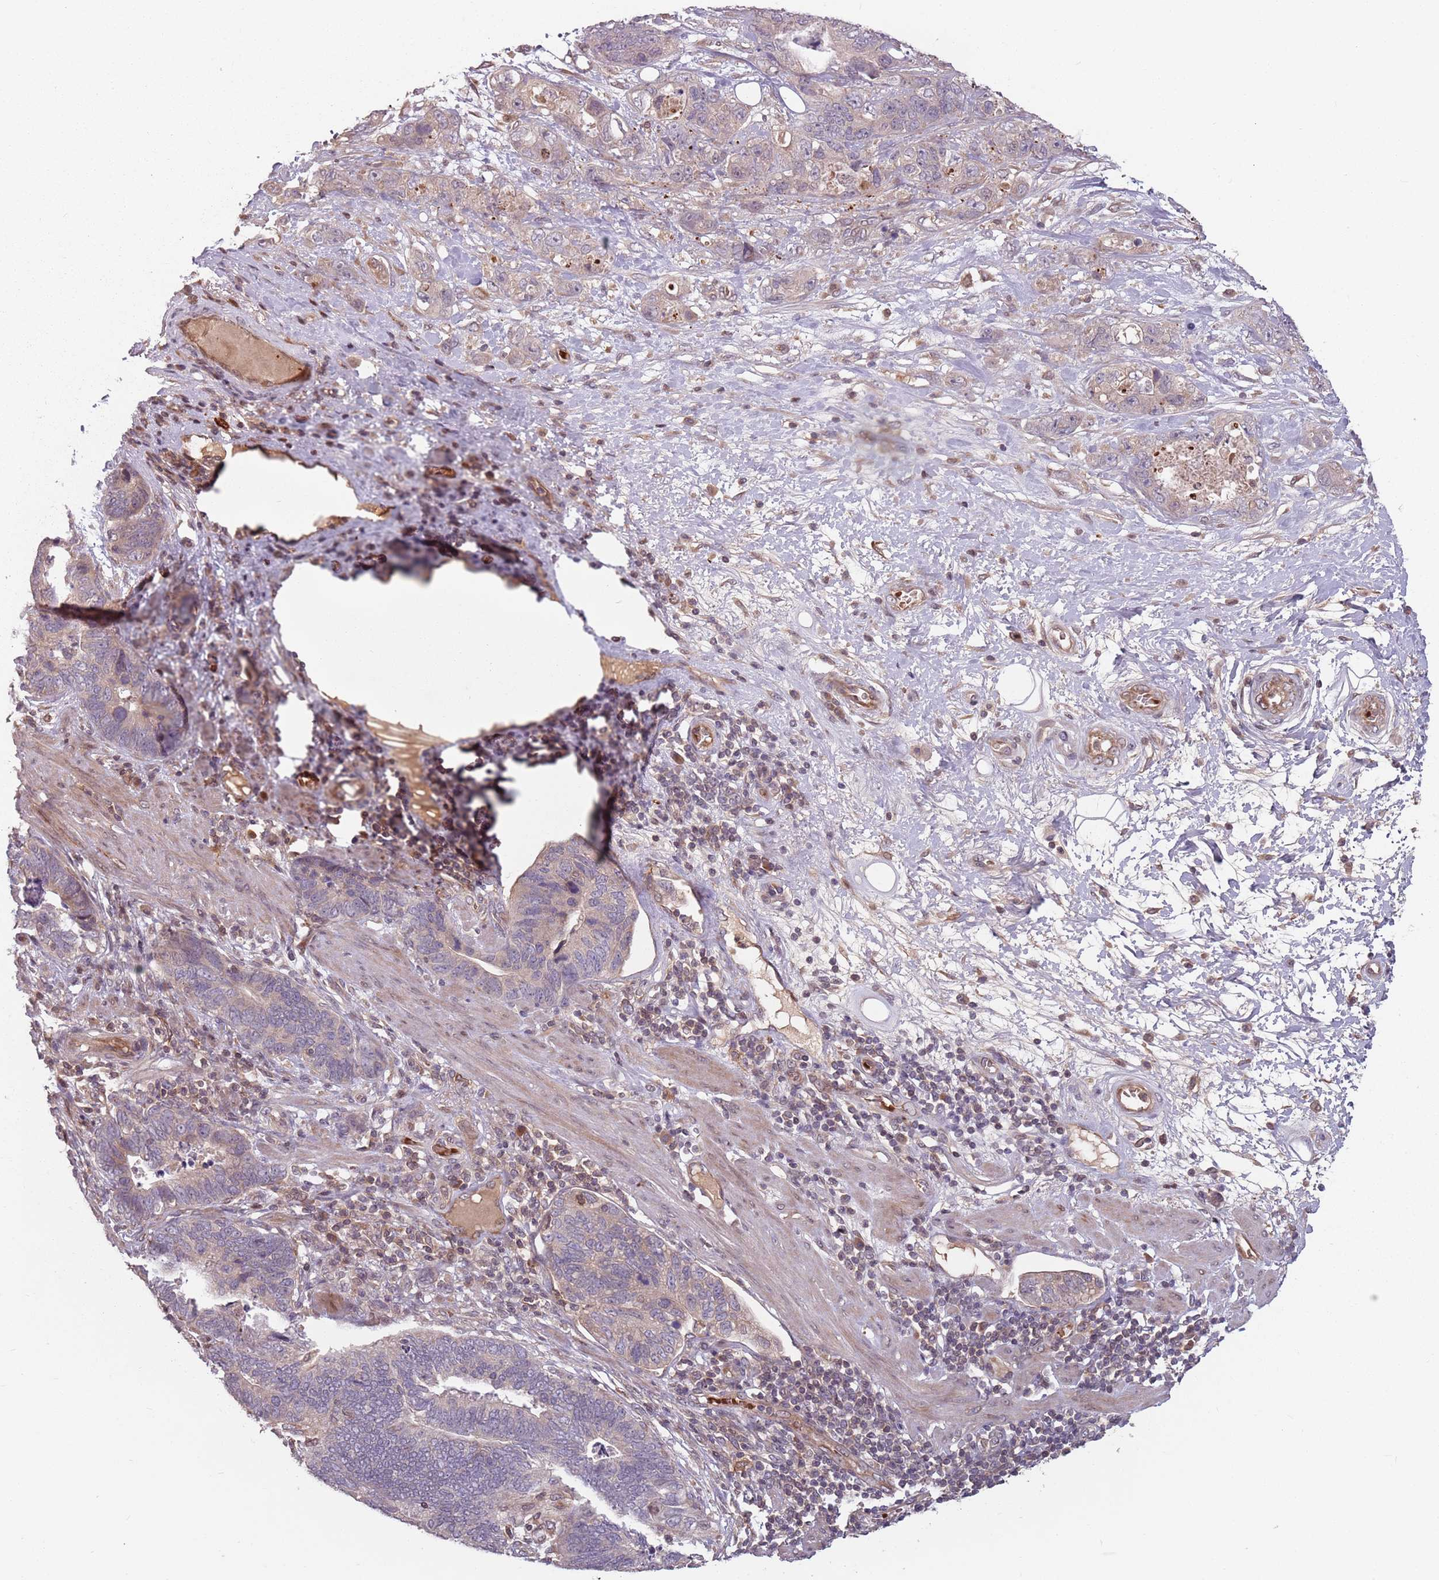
{"staining": {"intensity": "negative", "quantity": "none", "location": "none"}, "tissue": "stomach cancer", "cell_type": "Tumor cells", "image_type": "cancer", "snomed": [{"axis": "morphology", "description": "Normal tissue, NOS"}, {"axis": "morphology", "description": "Adenocarcinoma, NOS"}, {"axis": "topography", "description": "Stomach"}], "caption": "A high-resolution micrograph shows immunohistochemistry staining of stomach adenocarcinoma, which displays no significant expression in tumor cells.", "gene": "GPR180", "patient": {"sex": "female", "age": 89}}